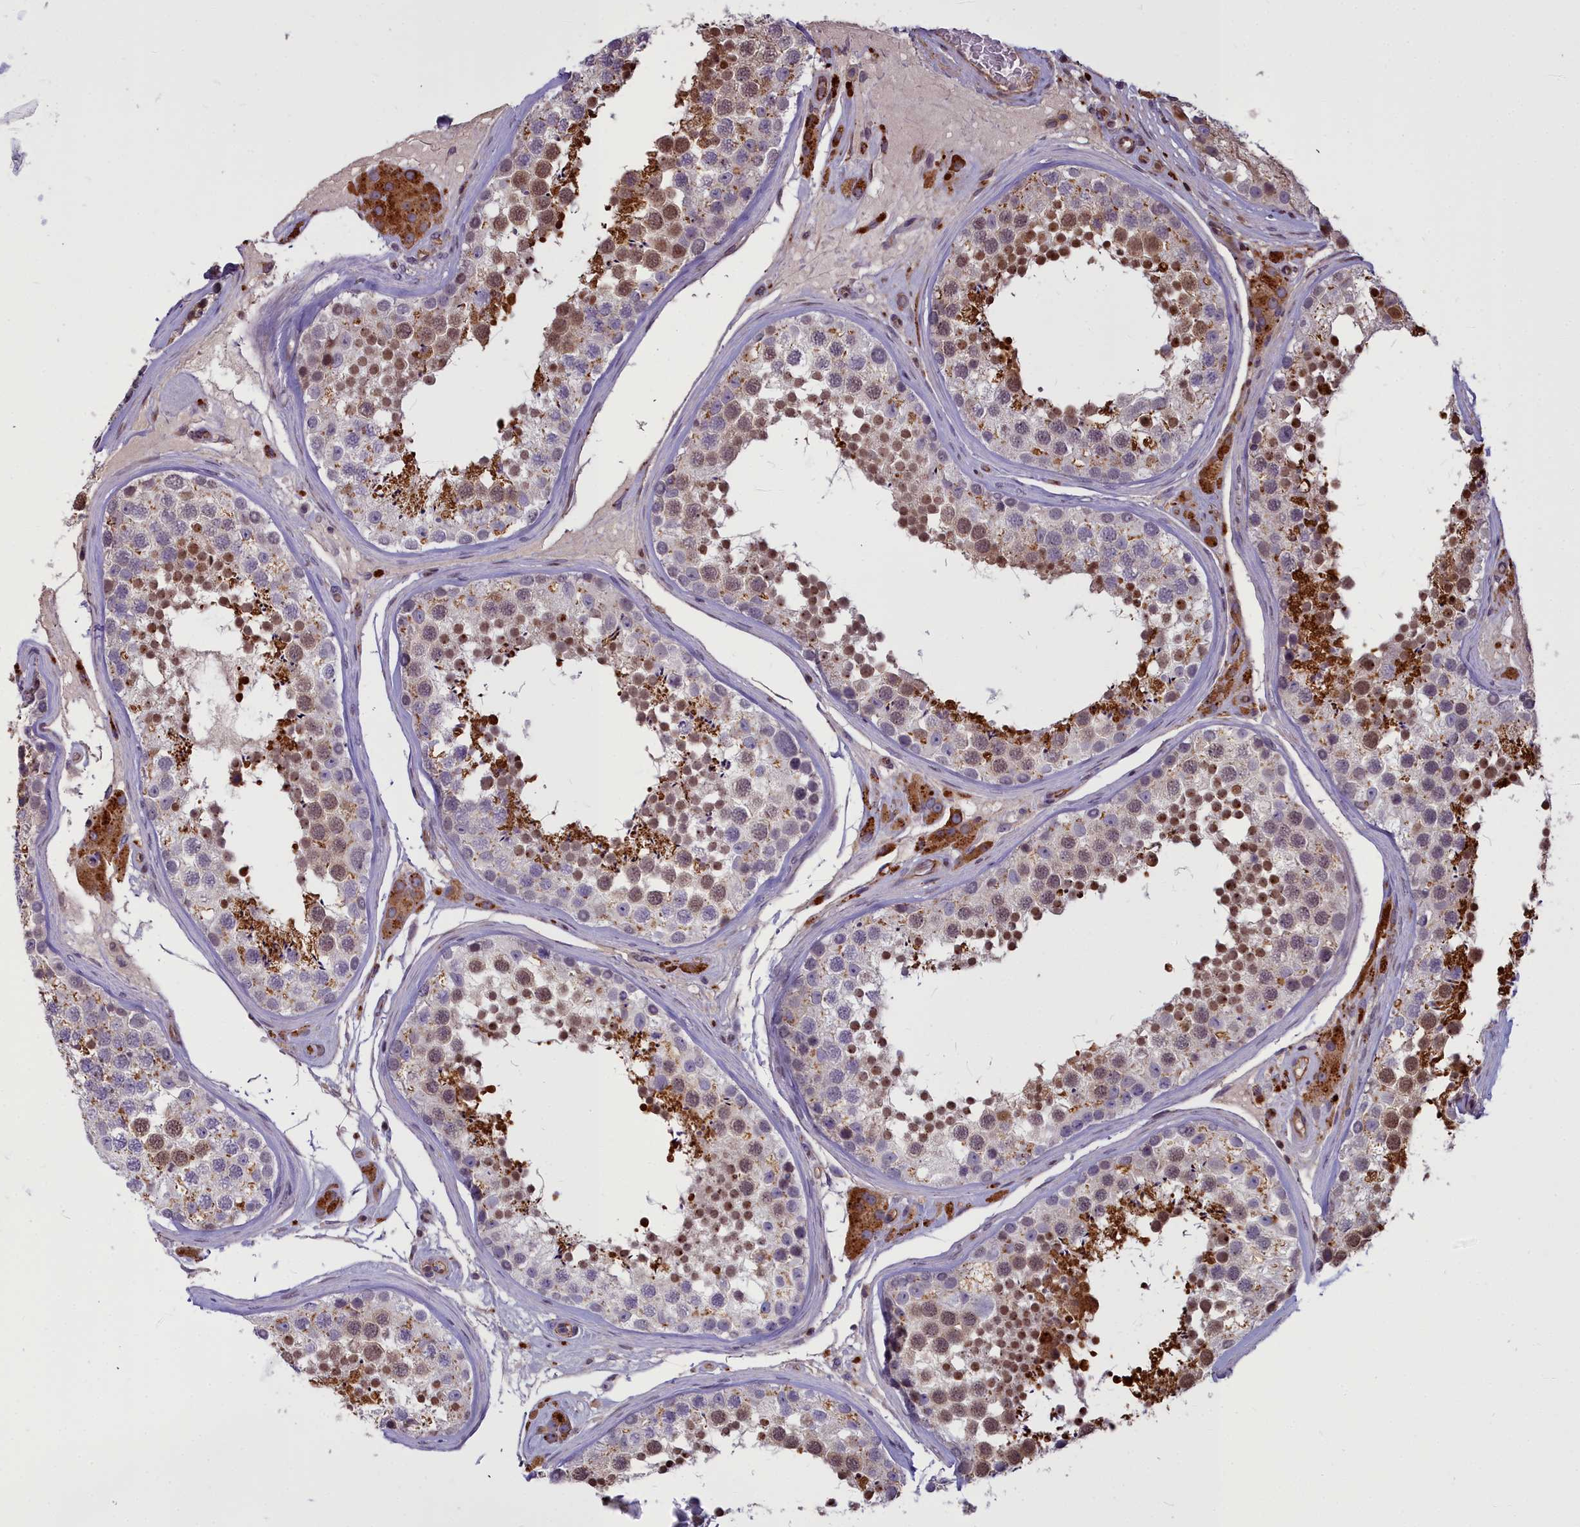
{"staining": {"intensity": "strong", "quantity": "25%-75%", "location": "cytoplasmic/membranous,nuclear"}, "tissue": "testis", "cell_type": "Cells in seminiferous ducts", "image_type": "normal", "snomed": [{"axis": "morphology", "description": "Normal tissue, NOS"}, {"axis": "topography", "description": "Testis"}], "caption": "Cells in seminiferous ducts show strong cytoplasmic/membranous,nuclear positivity in about 25%-75% of cells in normal testis.", "gene": "GLYATL3", "patient": {"sex": "male", "age": 46}}